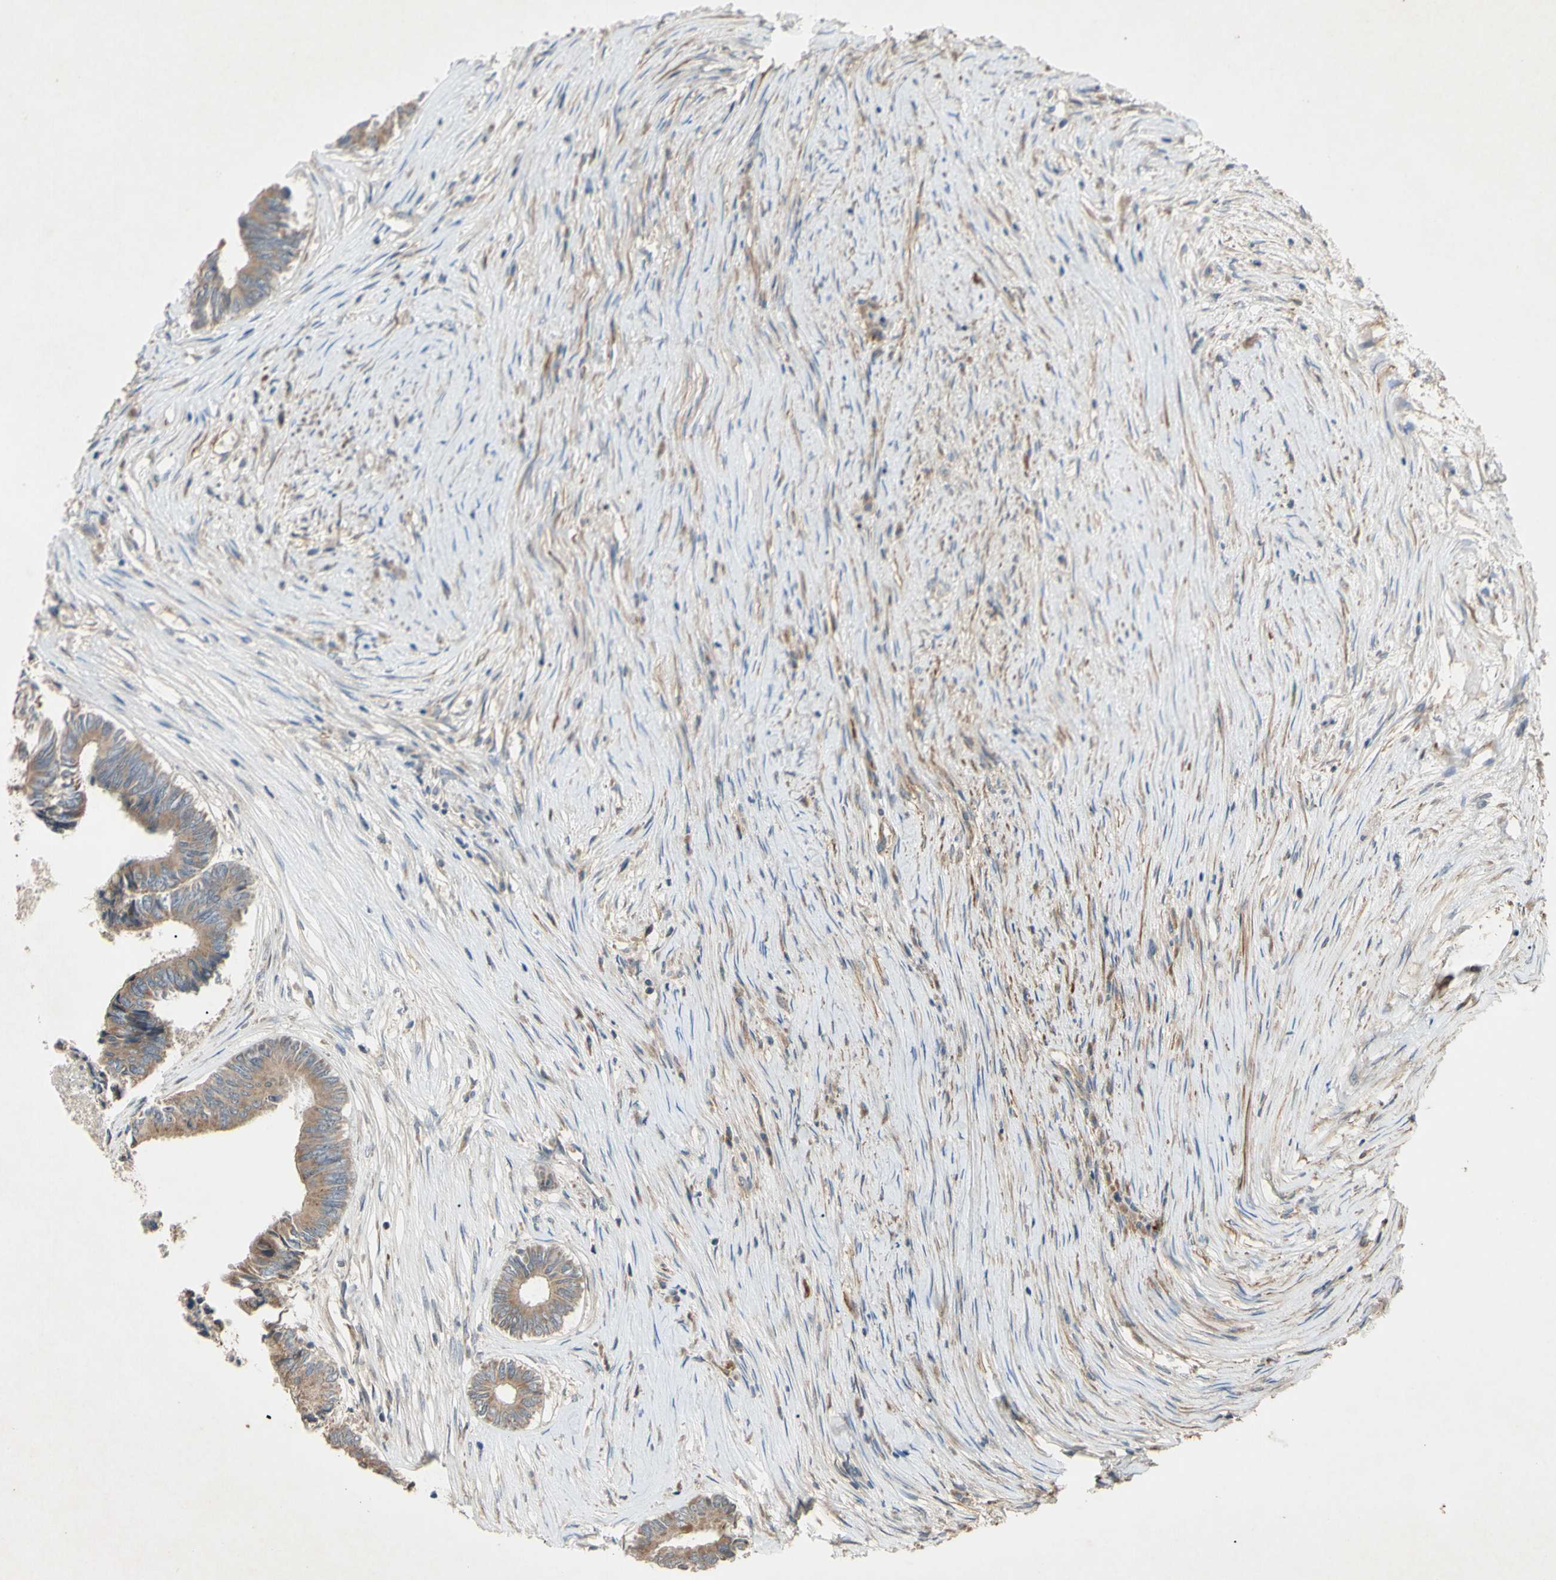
{"staining": {"intensity": "moderate", "quantity": ">75%", "location": "cytoplasmic/membranous"}, "tissue": "colorectal cancer", "cell_type": "Tumor cells", "image_type": "cancer", "snomed": [{"axis": "morphology", "description": "Adenocarcinoma, NOS"}, {"axis": "topography", "description": "Rectum"}], "caption": "Protein staining of adenocarcinoma (colorectal) tissue reveals moderate cytoplasmic/membranous staining in approximately >75% of tumor cells.", "gene": "PARD6A", "patient": {"sex": "male", "age": 63}}